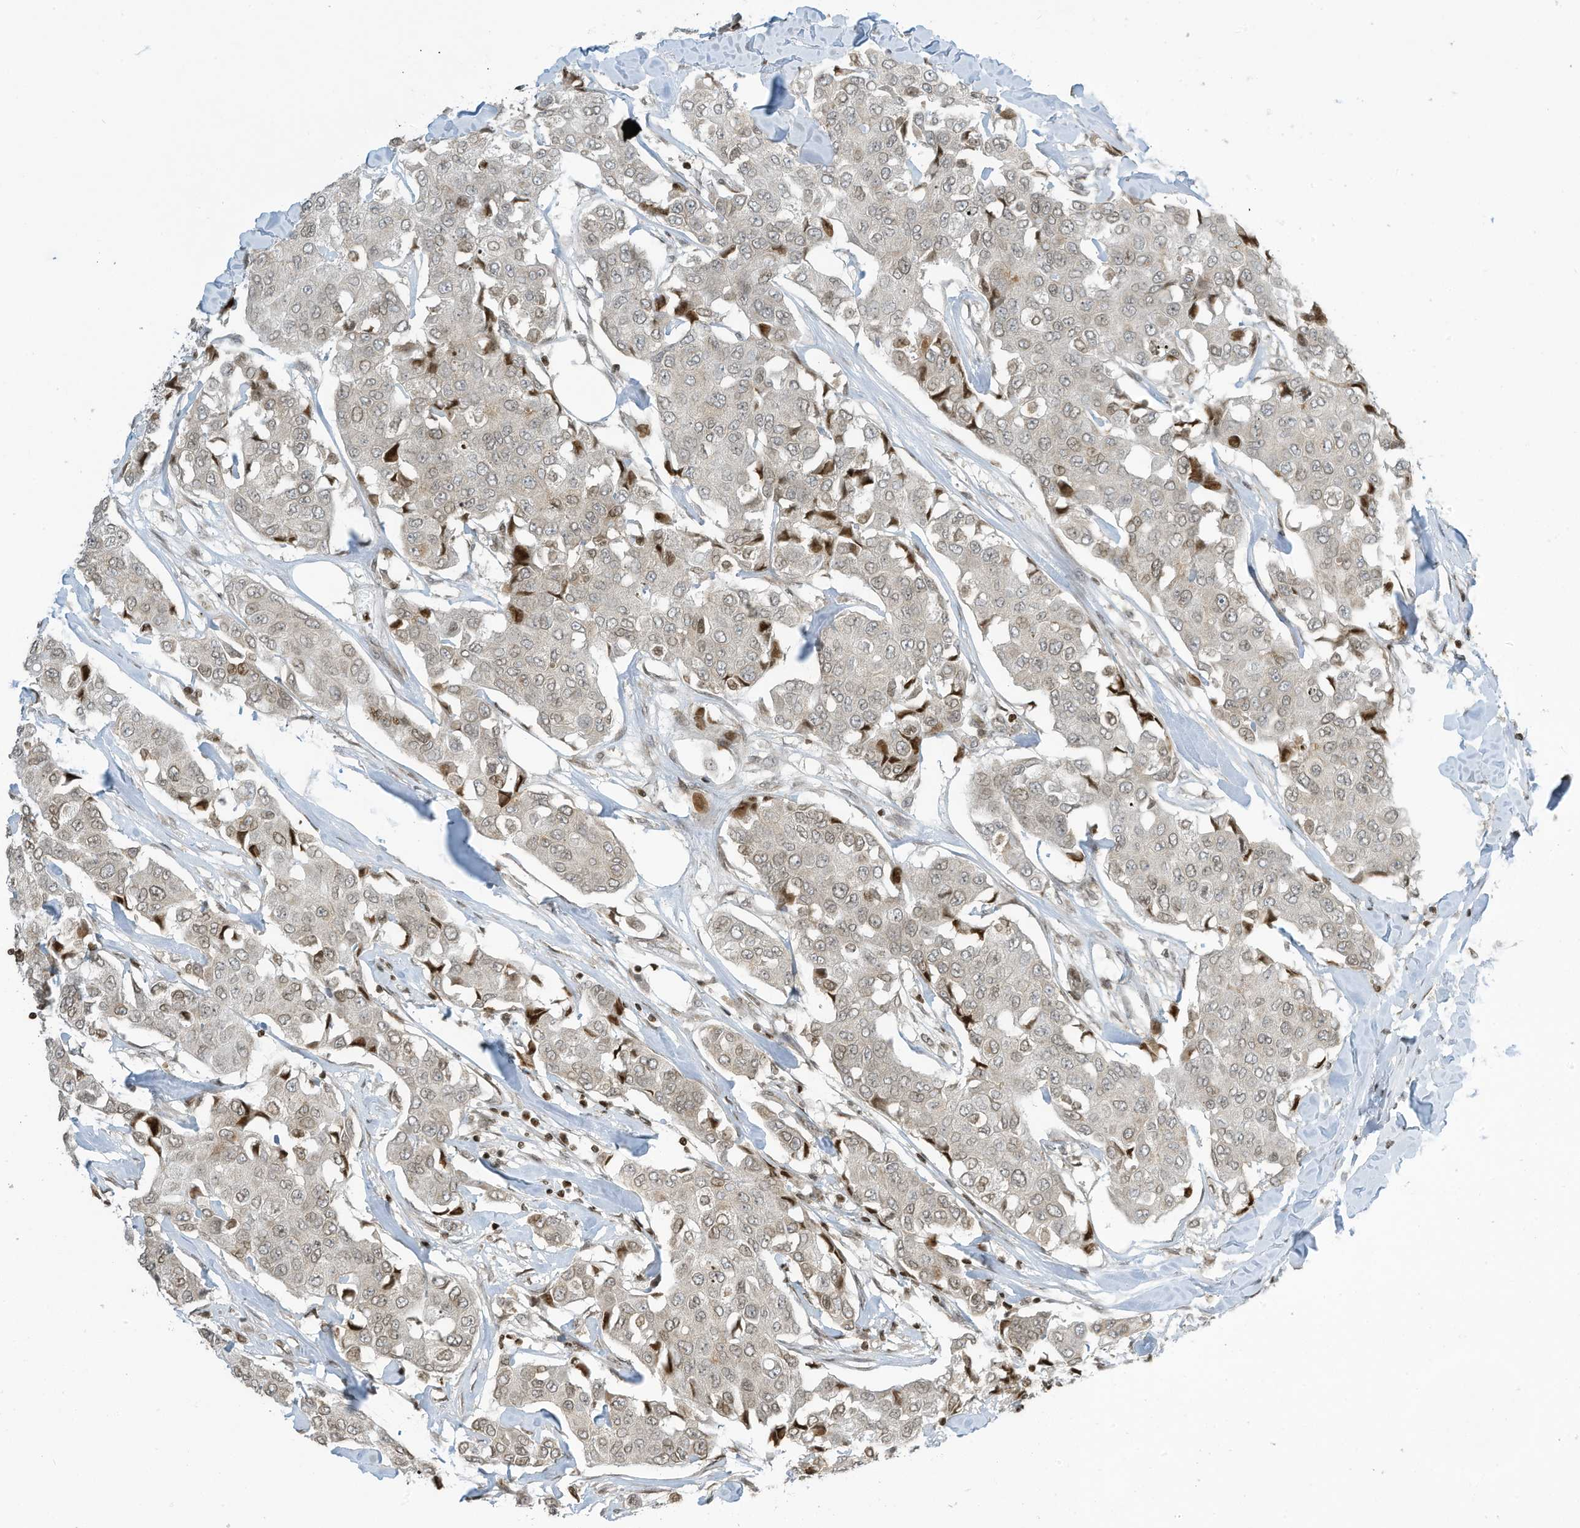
{"staining": {"intensity": "weak", "quantity": "<25%", "location": "nuclear"}, "tissue": "breast cancer", "cell_type": "Tumor cells", "image_type": "cancer", "snomed": [{"axis": "morphology", "description": "Duct carcinoma"}, {"axis": "topography", "description": "Breast"}], "caption": "A photomicrograph of breast cancer (infiltrating ductal carcinoma) stained for a protein reveals no brown staining in tumor cells. (Stains: DAB (3,3'-diaminobenzidine) immunohistochemistry with hematoxylin counter stain, Microscopy: brightfield microscopy at high magnification).", "gene": "ADI1", "patient": {"sex": "female", "age": 80}}